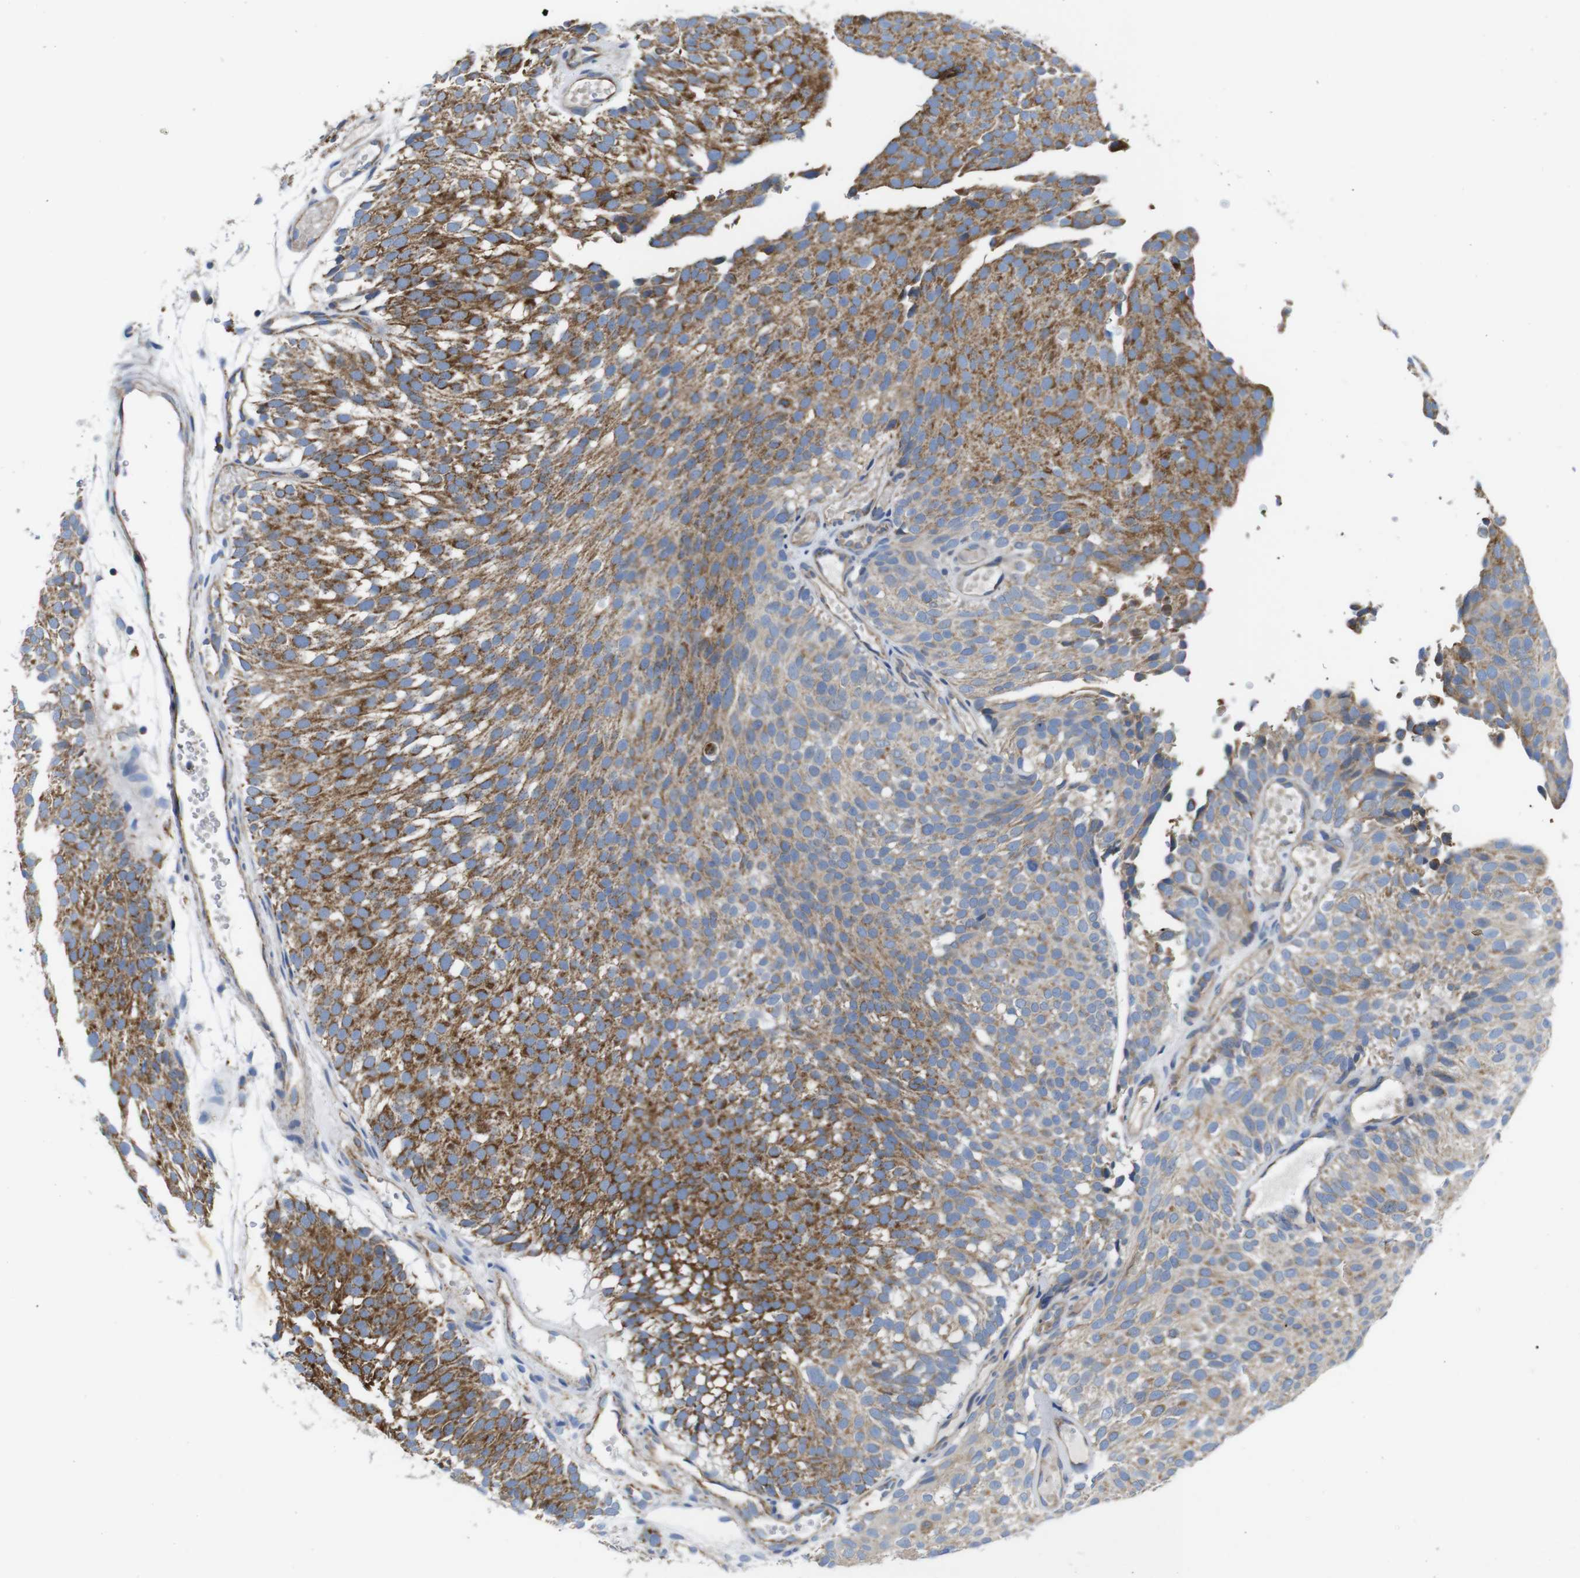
{"staining": {"intensity": "strong", "quantity": "25%-75%", "location": "cytoplasmic/membranous"}, "tissue": "urothelial cancer", "cell_type": "Tumor cells", "image_type": "cancer", "snomed": [{"axis": "morphology", "description": "Urothelial carcinoma, Low grade"}, {"axis": "topography", "description": "Urinary bladder"}], "caption": "Protein expression analysis of urothelial carcinoma (low-grade) displays strong cytoplasmic/membranous positivity in about 25%-75% of tumor cells. Ihc stains the protein of interest in brown and the nuclei are stained blue.", "gene": "PDCD1LG2", "patient": {"sex": "male", "age": 78}}